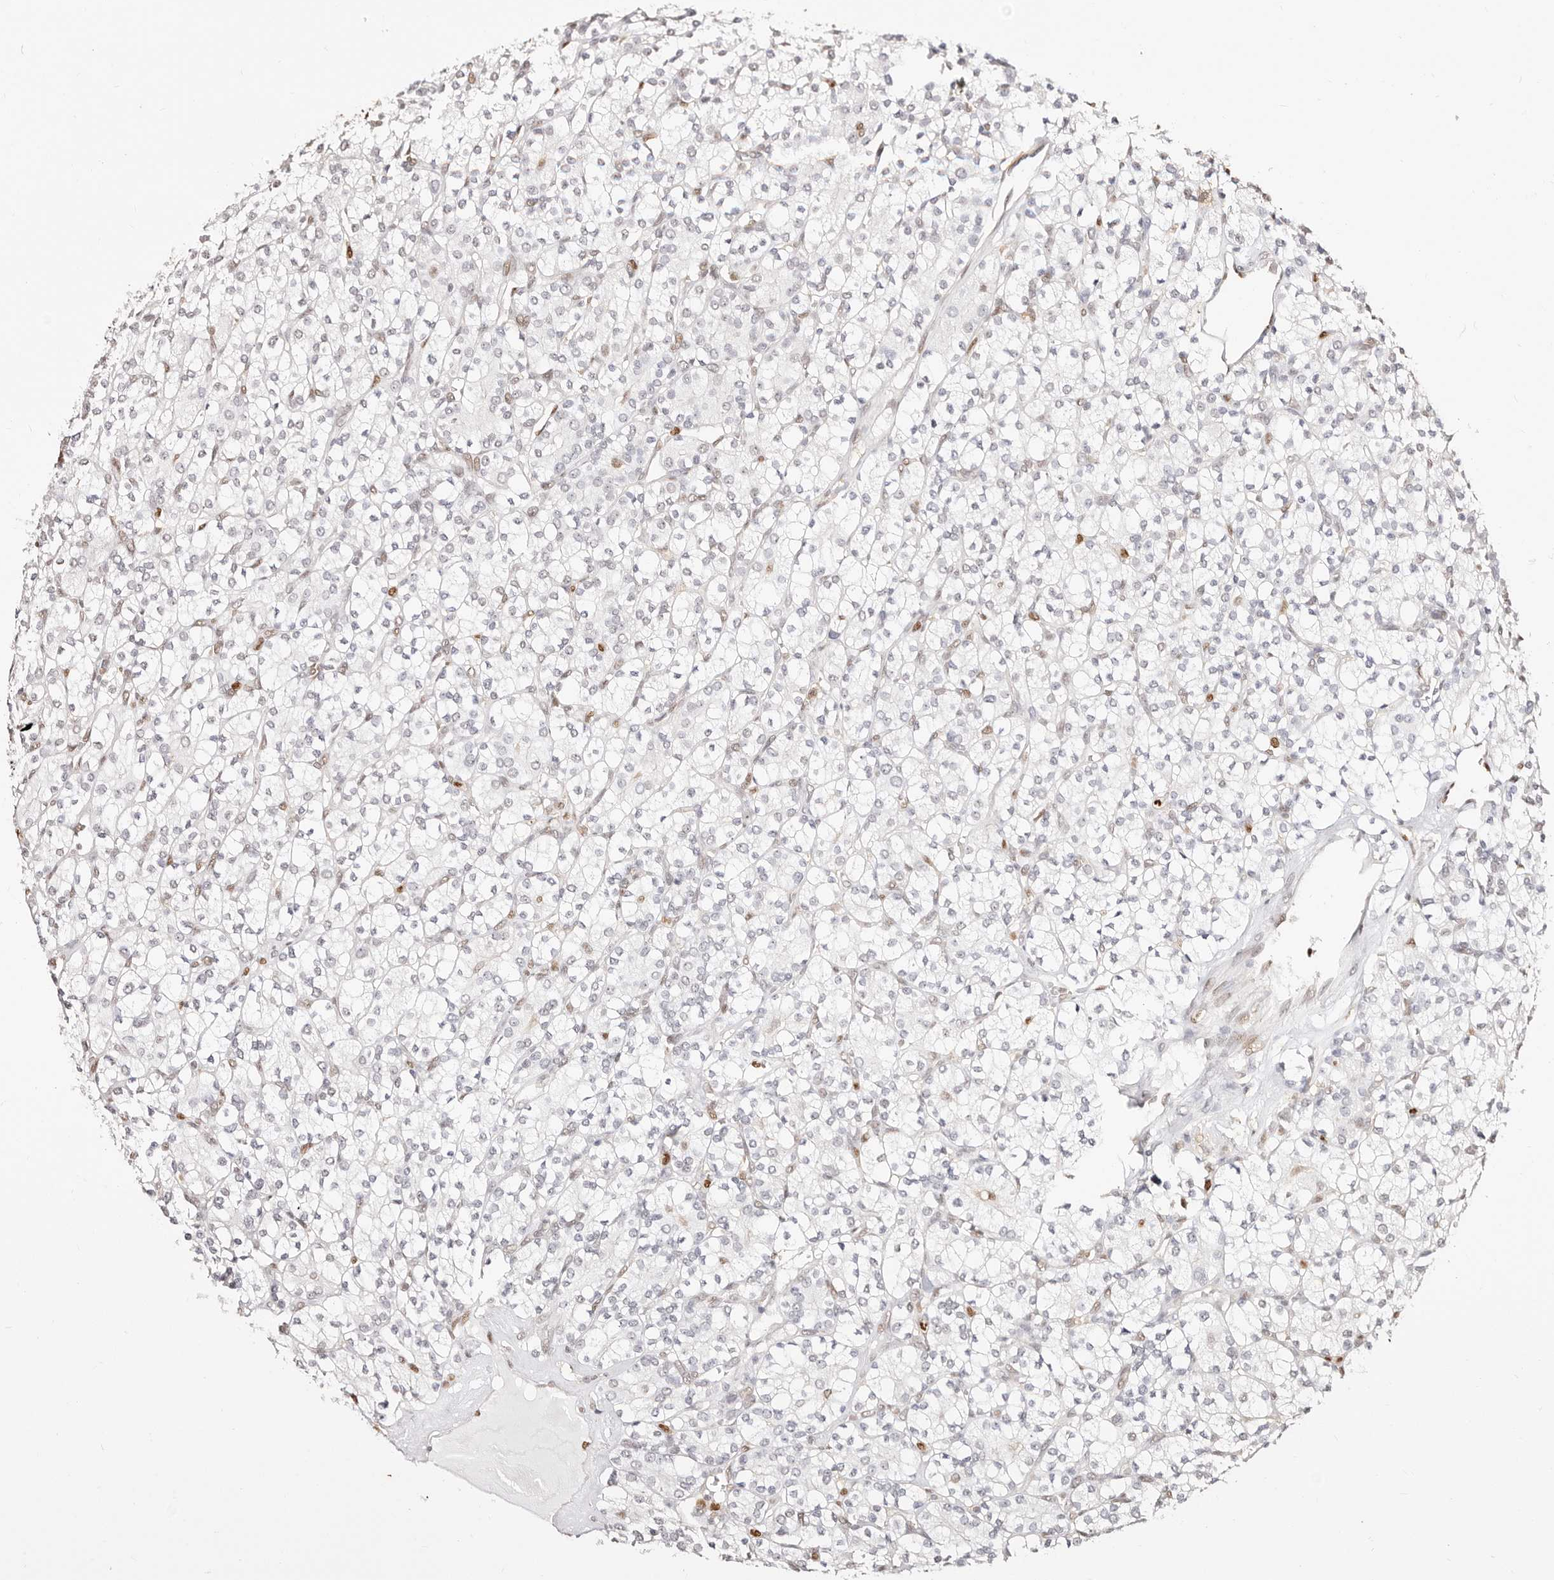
{"staining": {"intensity": "negative", "quantity": "none", "location": "none"}, "tissue": "renal cancer", "cell_type": "Tumor cells", "image_type": "cancer", "snomed": [{"axis": "morphology", "description": "Adenocarcinoma, NOS"}, {"axis": "topography", "description": "Kidney"}], "caption": "Immunohistochemistry of human adenocarcinoma (renal) demonstrates no positivity in tumor cells.", "gene": "TKT", "patient": {"sex": "male", "age": 77}}